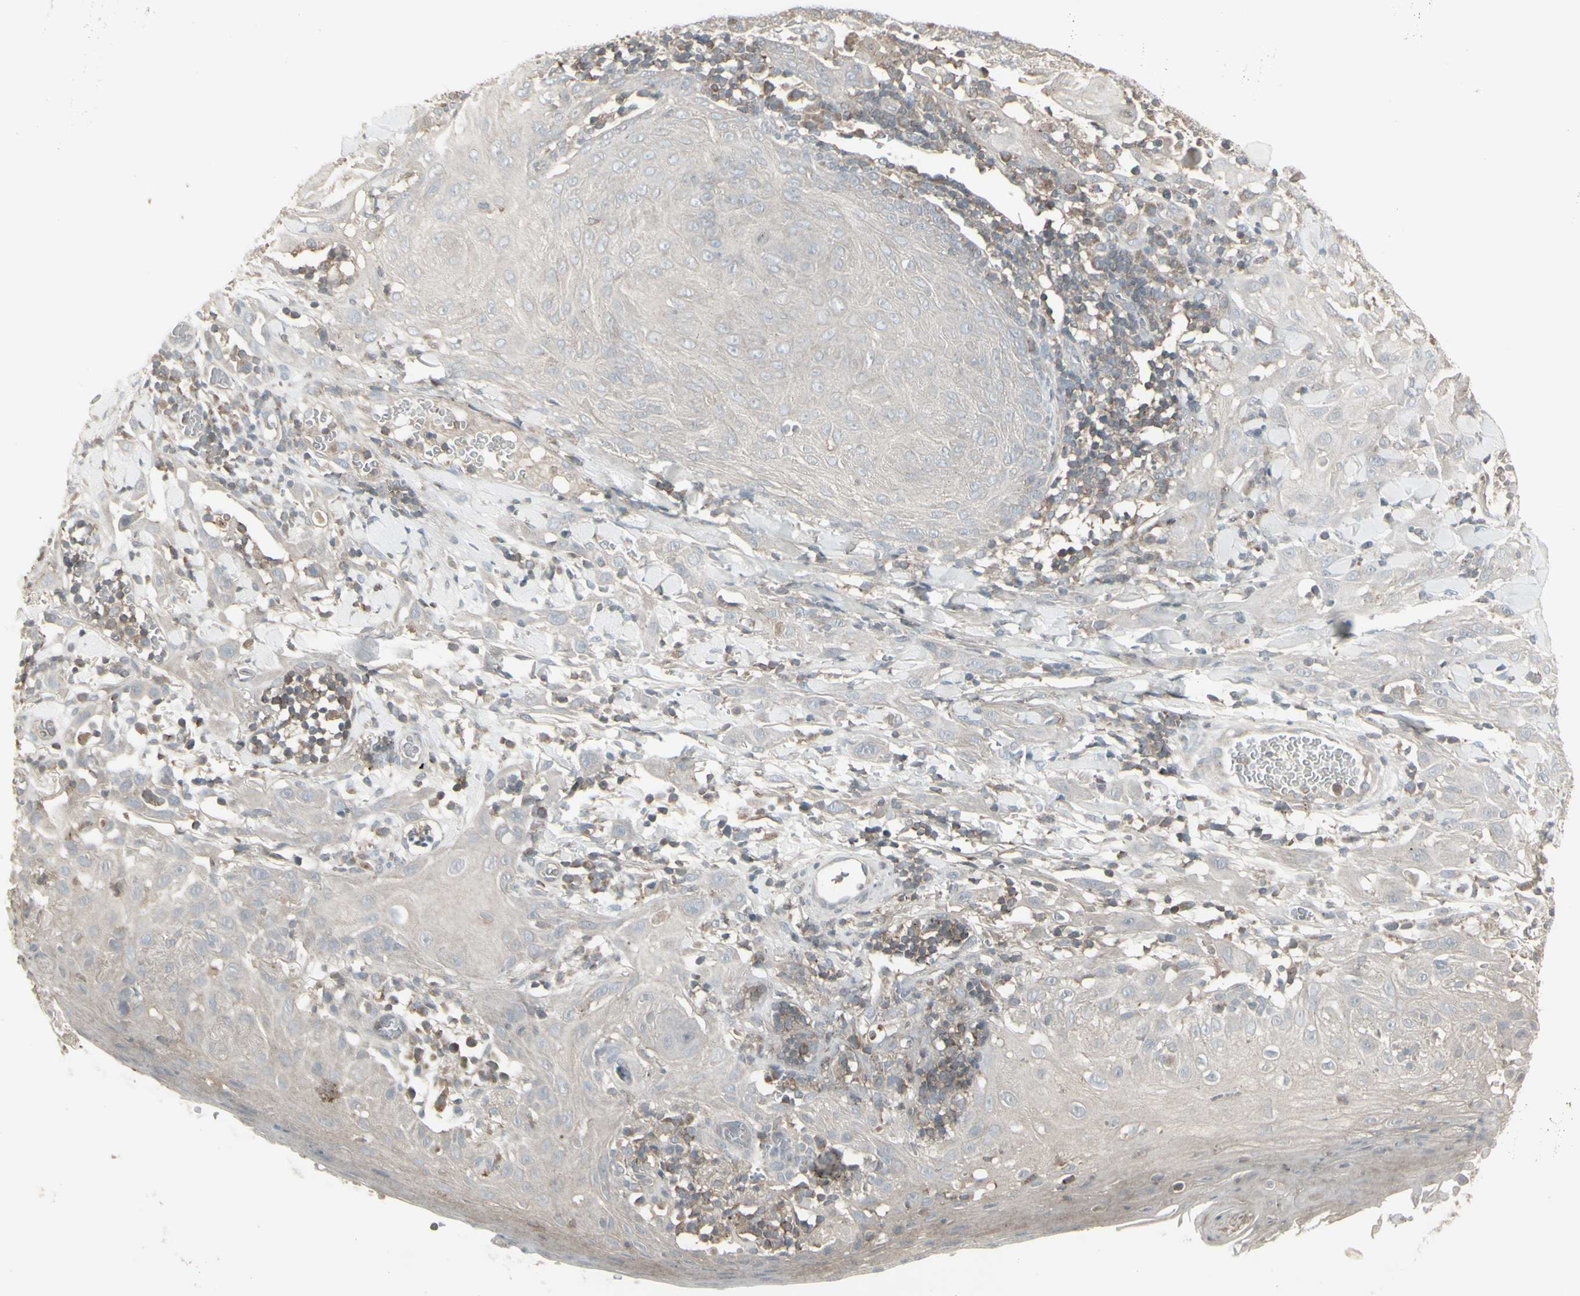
{"staining": {"intensity": "negative", "quantity": "none", "location": "none"}, "tissue": "skin cancer", "cell_type": "Tumor cells", "image_type": "cancer", "snomed": [{"axis": "morphology", "description": "Squamous cell carcinoma, NOS"}, {"axis": "topography", "description": "Skin"}], "caption": "Image shows no significant protein positivity in tumor cells of skin cancer (squamous cell carcinoma).", "gene": "CSK", "patient": {"sex": "male", "age": 24}}